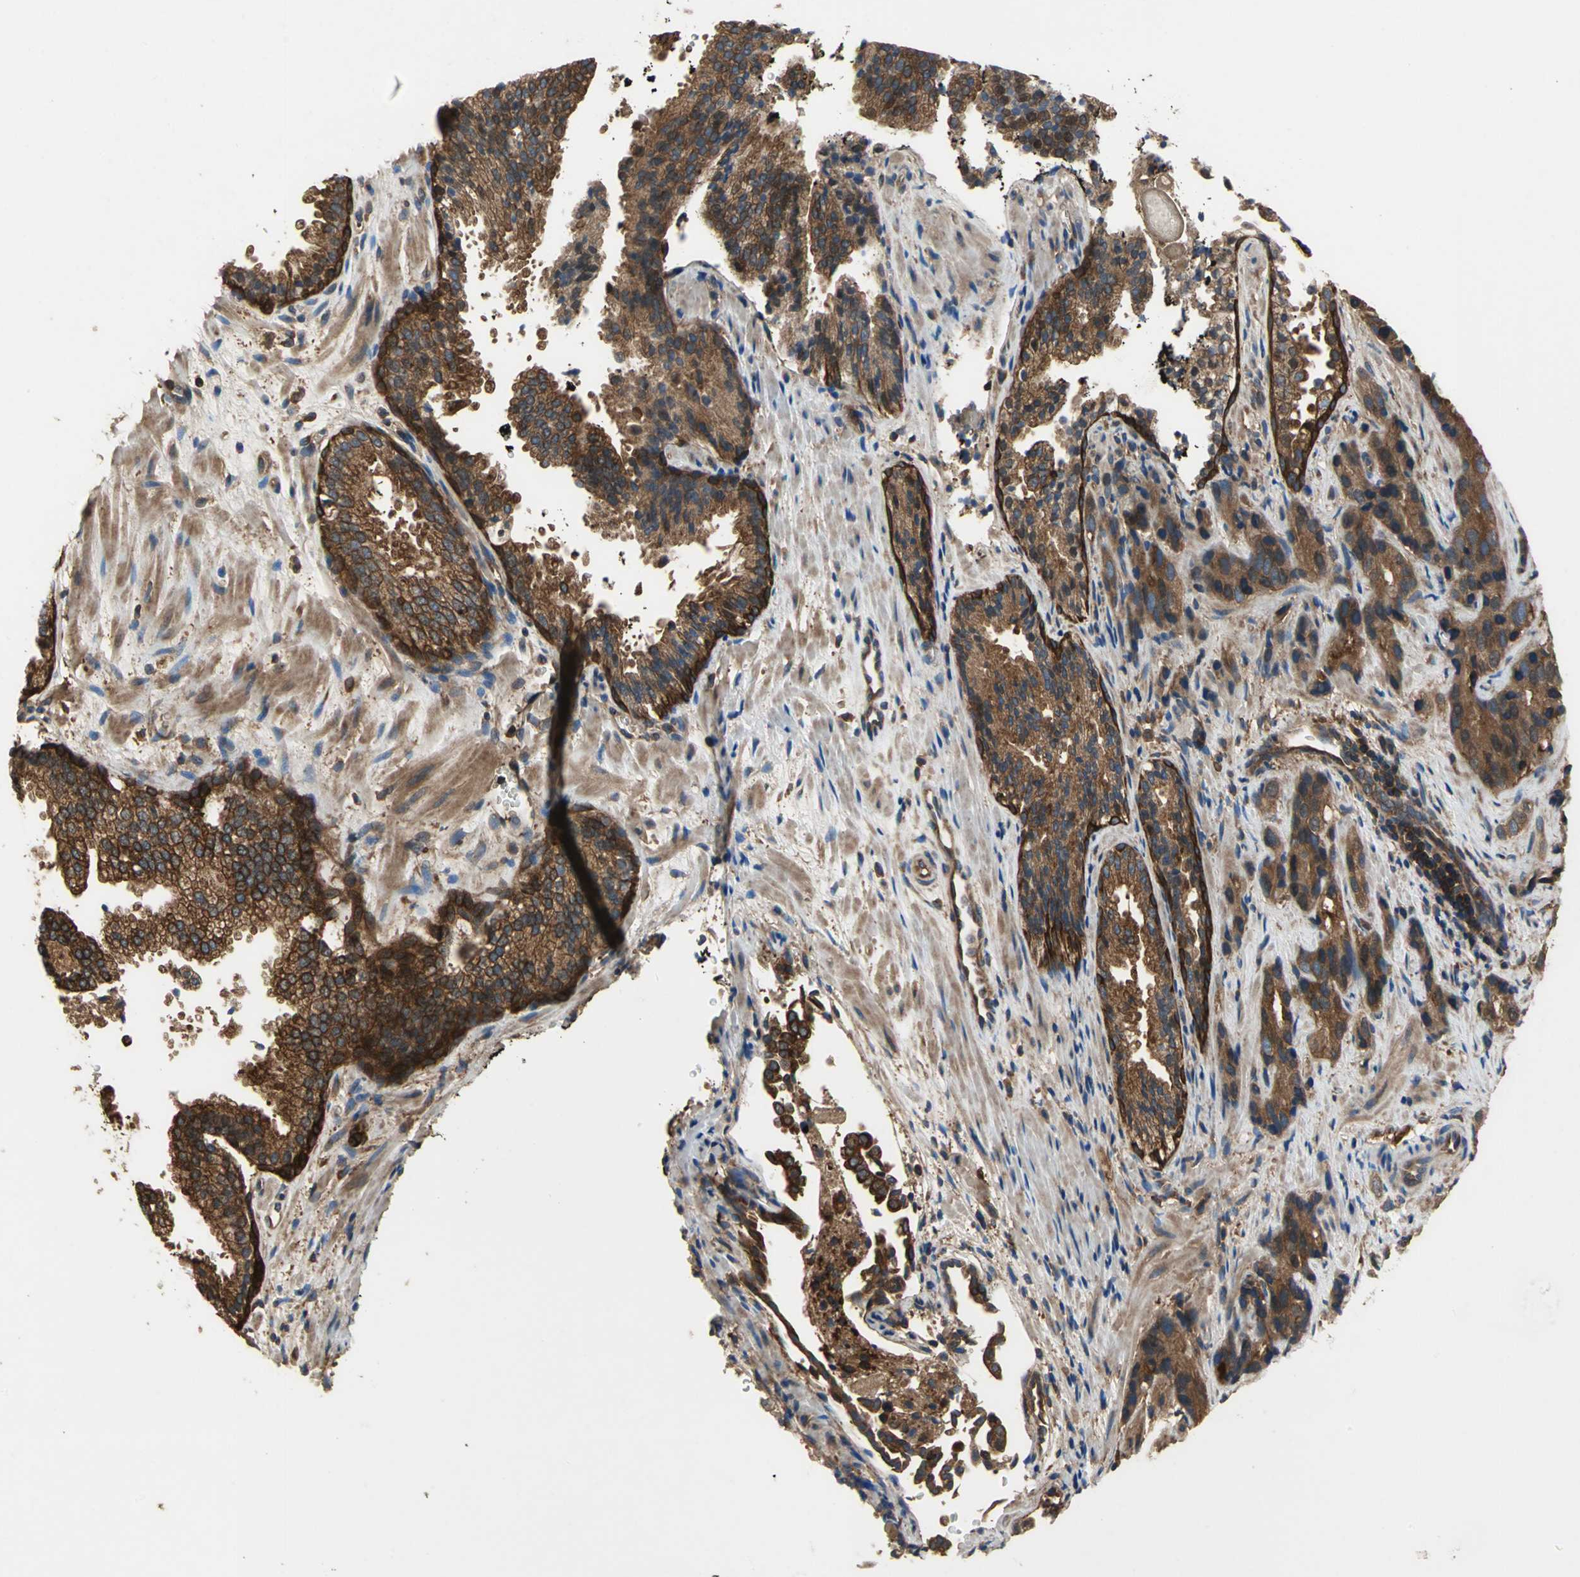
{"staining": {"intensity": "strong", "quantity": ">75%", "location": "cytoplasmic/membranous"}, "tissue": "prostate cancer", "cell_type": "Tumor cells", "image_type": "cancer", "snomed": [{"axis": "morphology", "description": "Adenocarcinoma, High grade"}, {"axis": "topography", "description": "Prostate"}], "caption": "Brown immunohistochemical staining in adenocarcinoma (high-grade) (prostate) displays strong cytoplasmic/membranous staining in approximately >75% of tumor cells.", "gene": "CAPN1", "patient": {"sex": "male", "age": 58}}